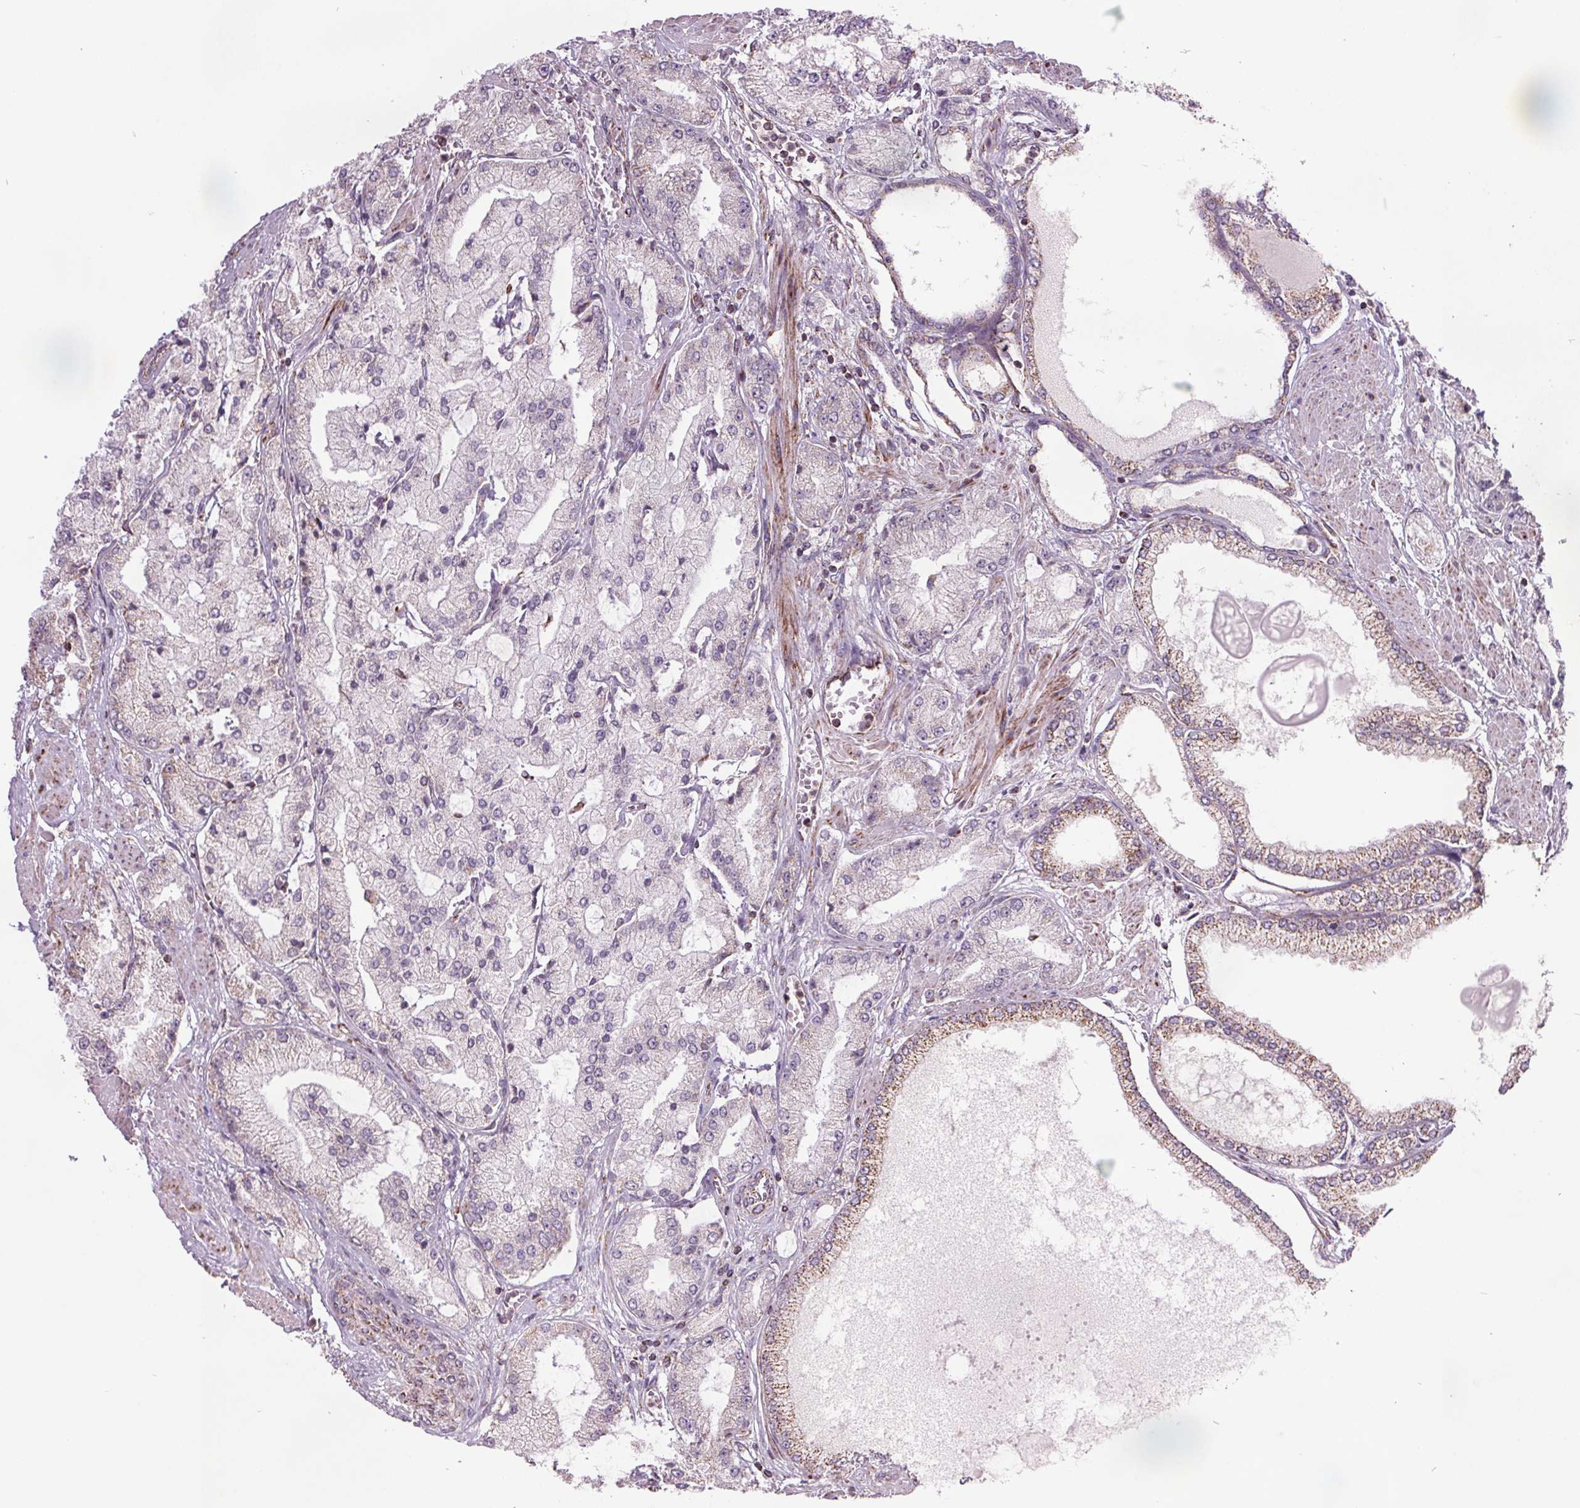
{"staining": {"intensity": "weak", "quantity": "<25%", "location": "cytoplasmic/membranous"}, "tissue": "prostate cancer", "cell_type": "Tumor cells", "image_type": "cancer", "snomed": [{"axis": "morphology", "description": "Adenocarcinoma, High grade"}, {"axis": "topography", "description": "Prostate"}], "caption": "Immunohistochemistry image of neoplastic tissue: human prostate high-grade adenocarcinoma stained with DAB shows no significant protein expression in tumor cells. Nuclei are stained in blue.", "gene": "NDUFS6", "patient": {"sex": "male", "age": 68}}